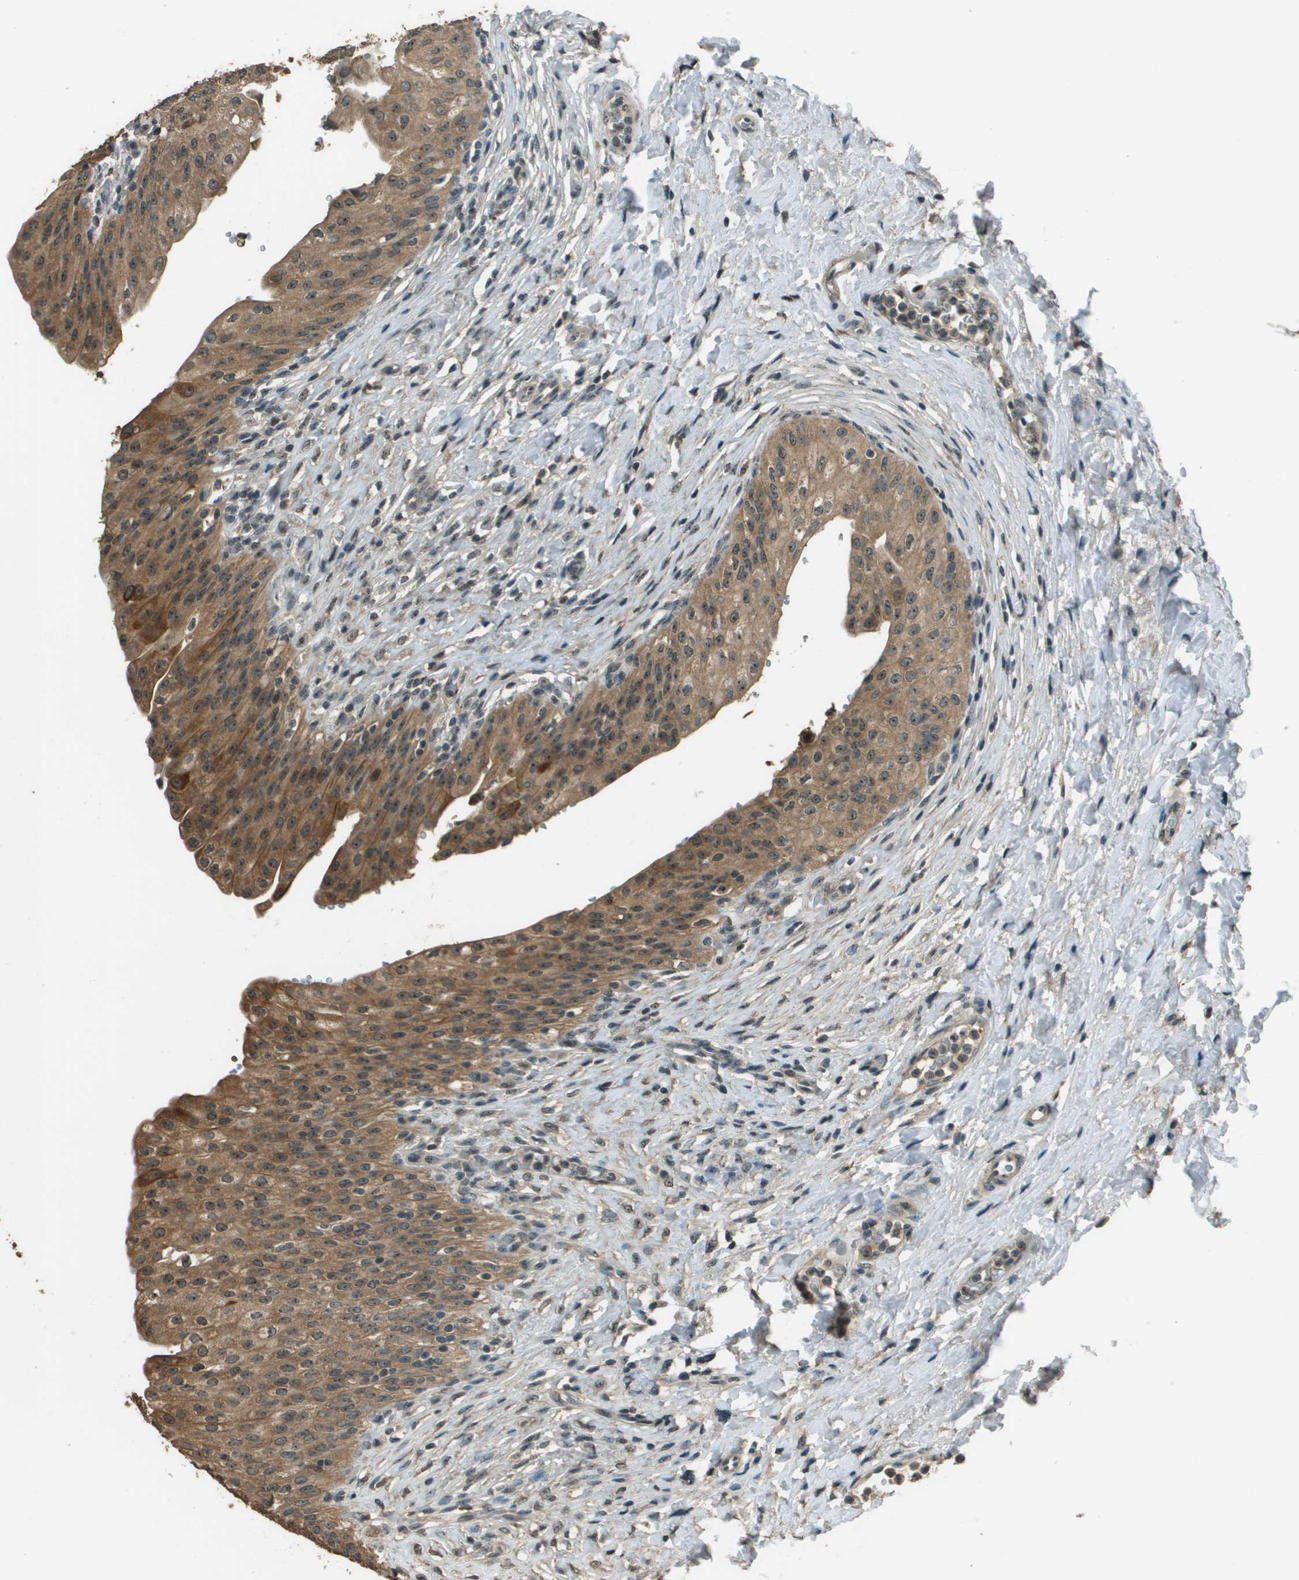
{"staining": {"intensity": "moderate", "quantity": ">75%", "location": "cytoplasmic/membranous,nuclear"}, "tissue": "urinary bladder", "cell_type": "Urothelial cells", "image_type": "normal", "snomed": [{"axis": "morphology", "description": "Urothelial carcinoma, High grade"}, {"axis": "topography", "description": "Urinary bladder"}], "caption": "Protein expression analysis of normal urinary bladder displays moderate cytoplasmic/membranous,nuclear positivity in about >75% of urothelial cells.", "gene": "SDC3", "patient": {"sex": "male", "age": 46}}